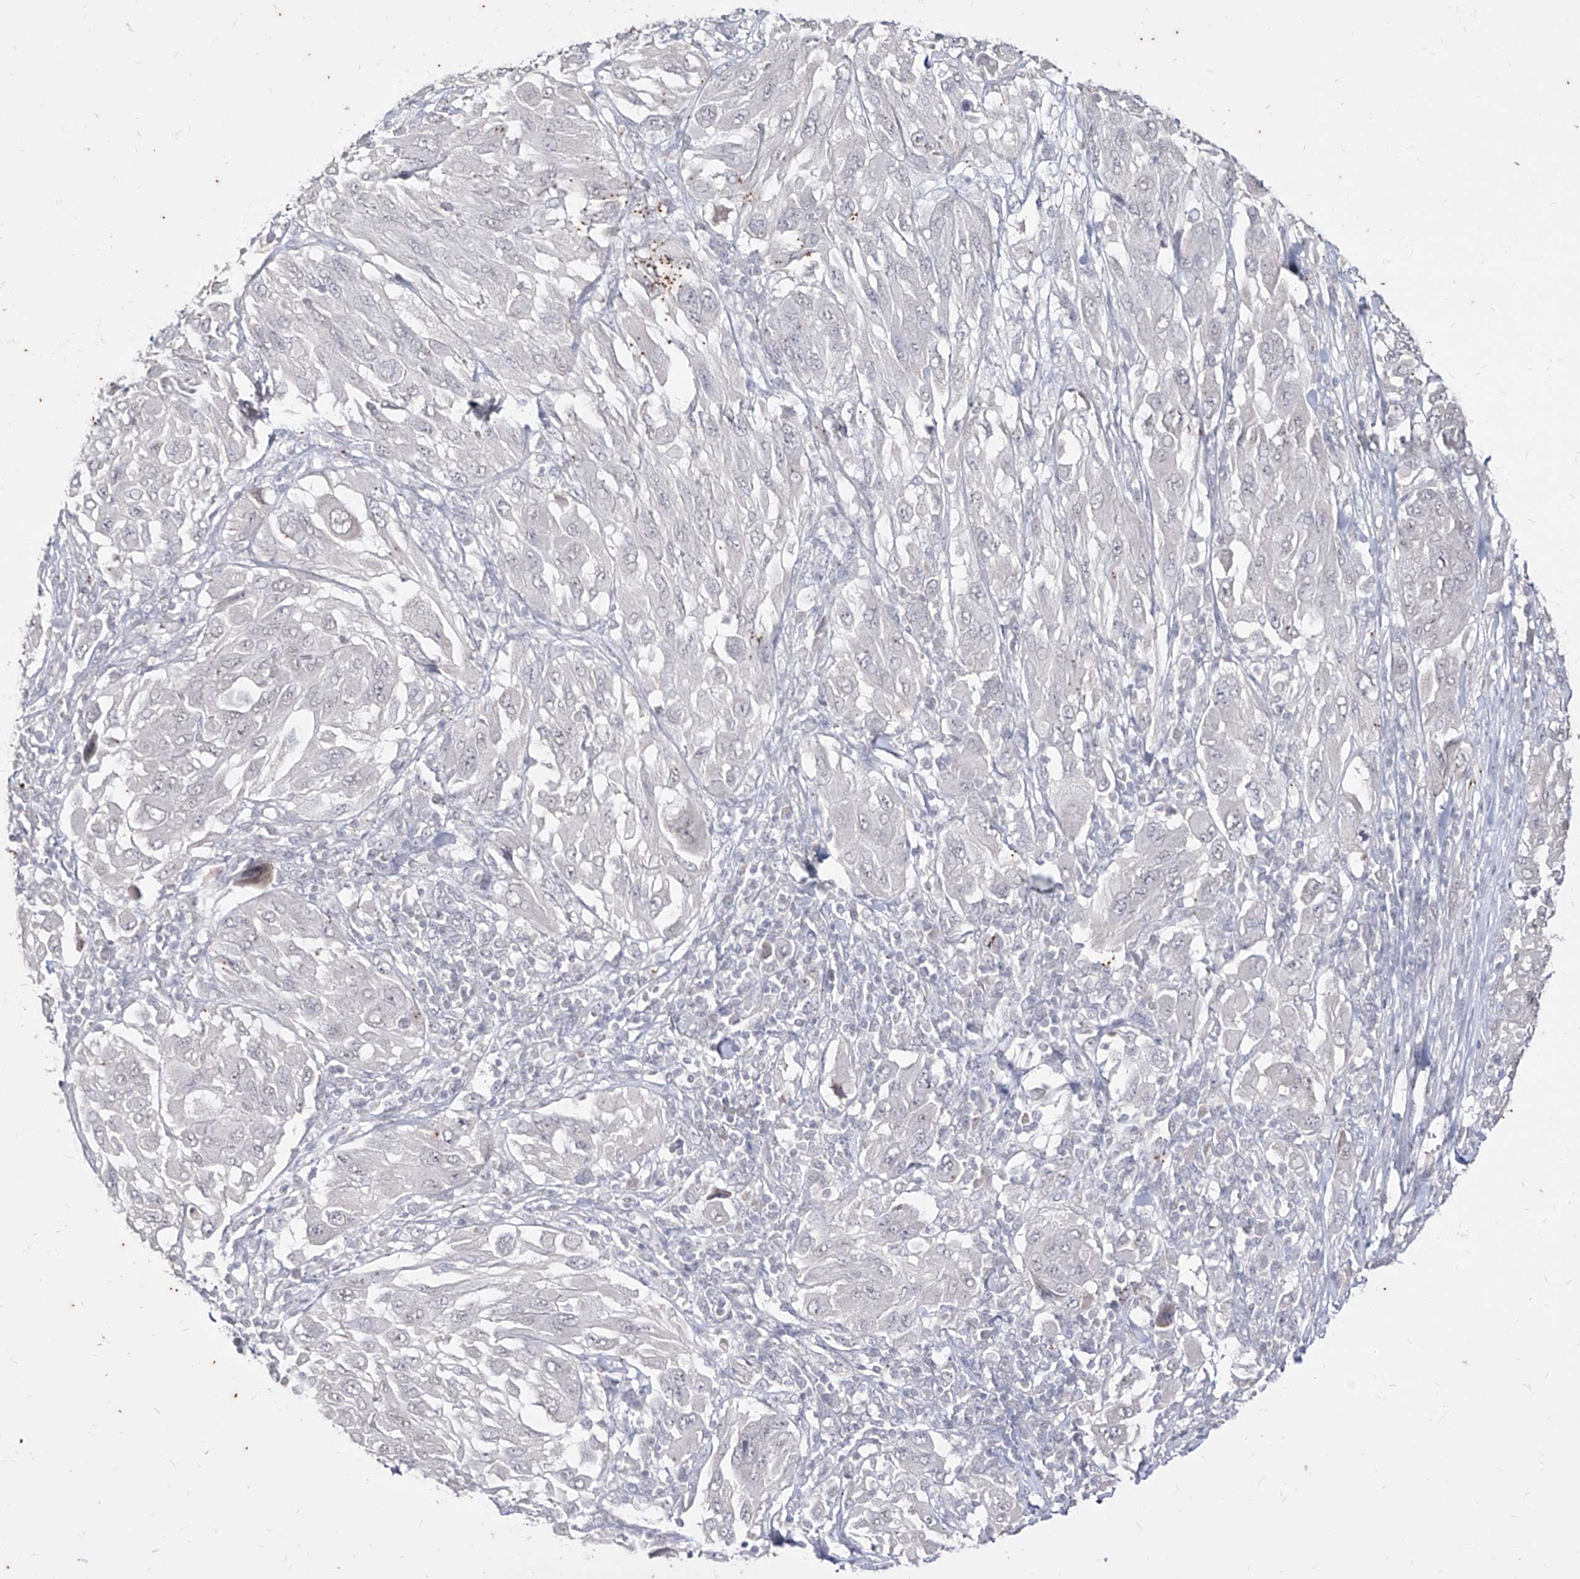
{"staining": {"intensity": "negative", "quantity": "none", "location": "none"}, "tissue": "melanoma", "cell_type": "Tumor cells", "image_type": "cancer", "snomed": [{"axis": "morphology", "description": "Malignant melanoma, NOS"}, {"axis": "topography", "description": "Skin"}], "caption": "The immunohistochemistry photomicrograph has no significant staining in tumor cells of malignant melanoma tissue. Nuclei are stained in blue.", "gene": "PHF20L1", "patient": {"sex": "female", "age": 91}}